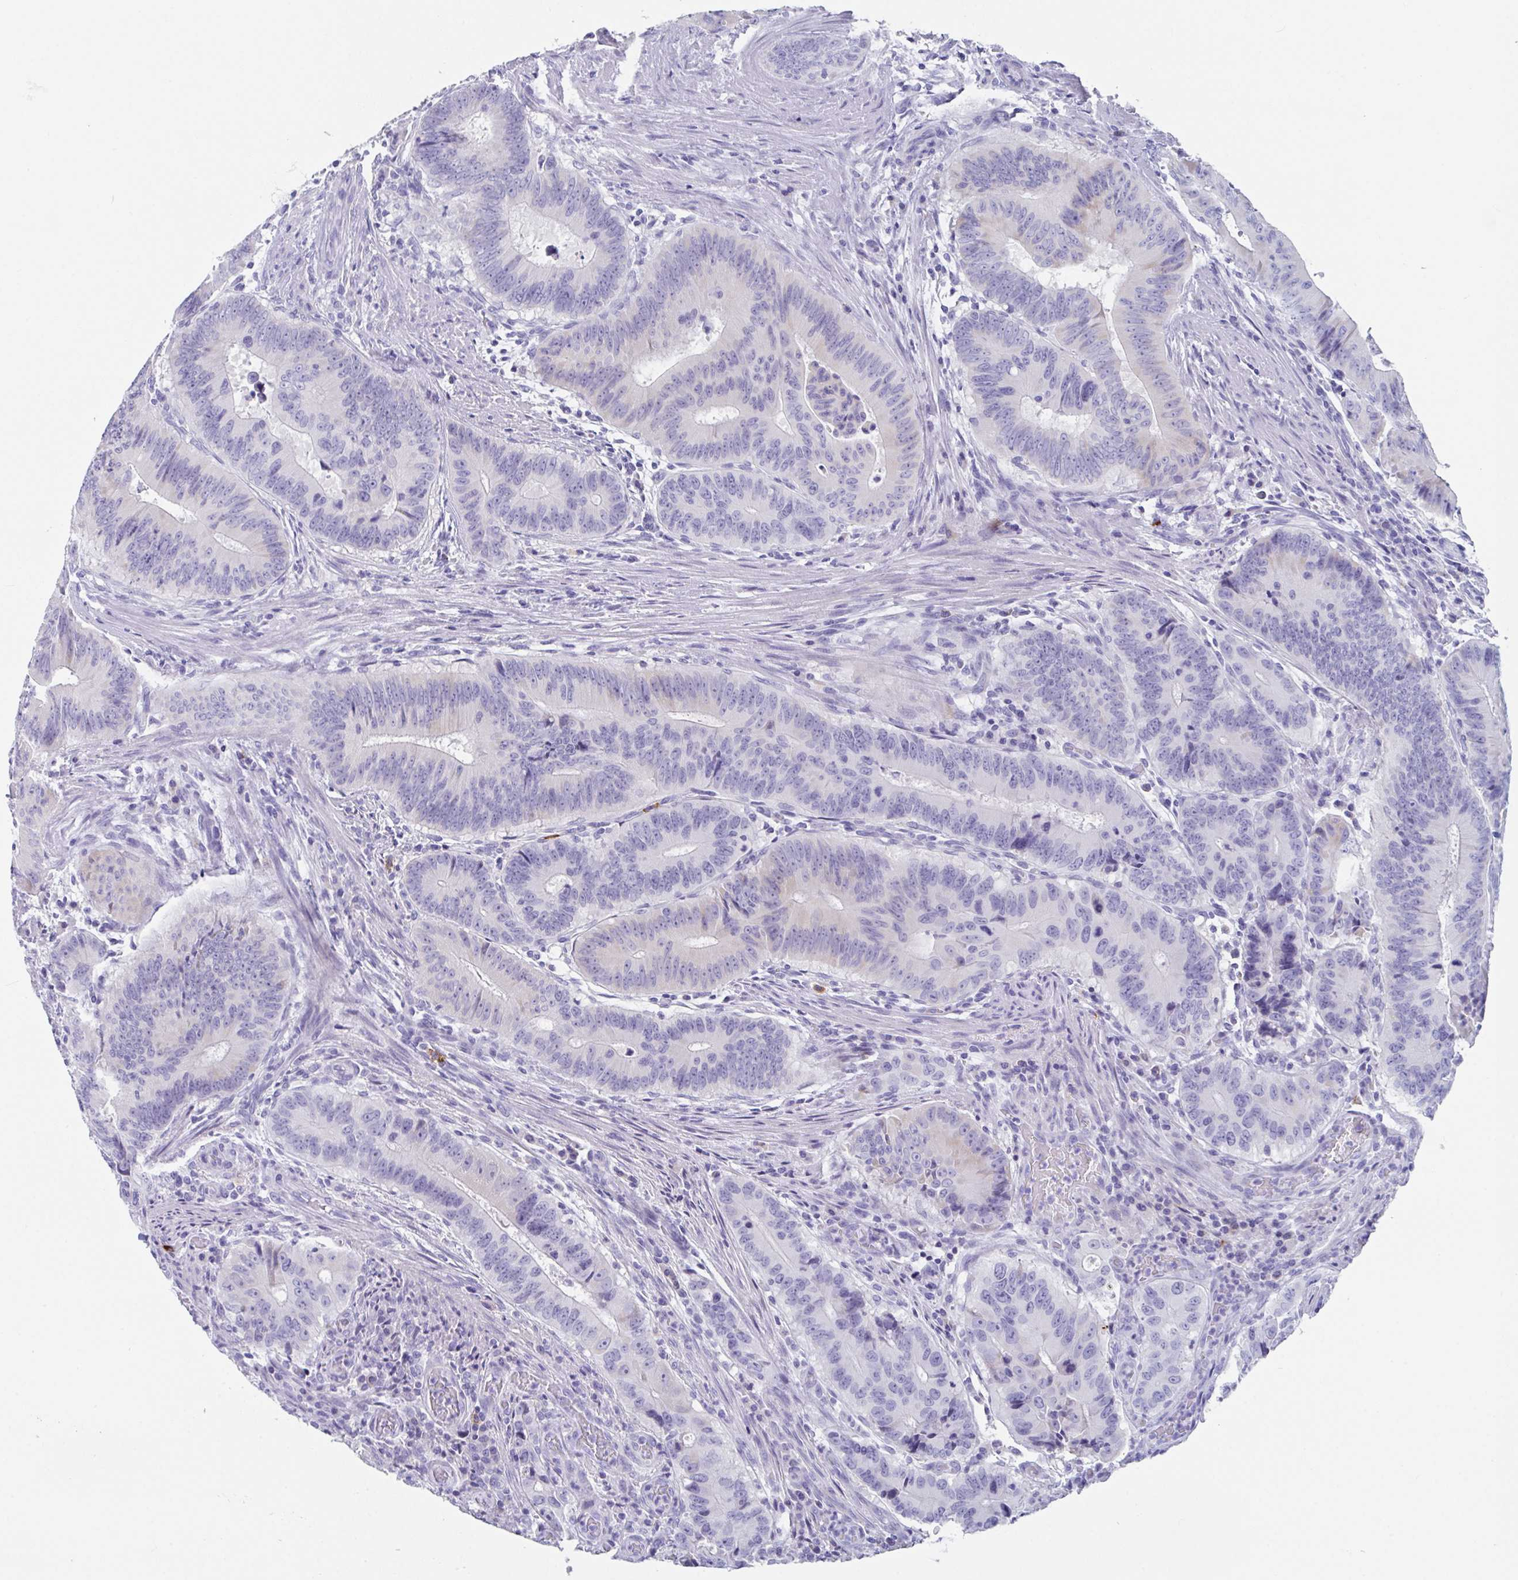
{"staining": {"intensity": "negative", "quantity": "none", "location": "none"}, "tissue": "colorectal cancer", "cell_type": "Tumor cells", "image_type": "cancer", "snomed": [{"axis": "morphology", "description": "Adenocarcinoma, NOS"}, {"axis": "topography", "description": "Colon"}], "caption": "High magnification brightfield microscopy of colorectal cancer (adenocarcinoma) stained with DAB (brown) and counterstained with hematoxylin (blue): tumor cells show no significant staining.", "gene": "PLA2G1B", "patient": {"sex": "male", "age": 62}}